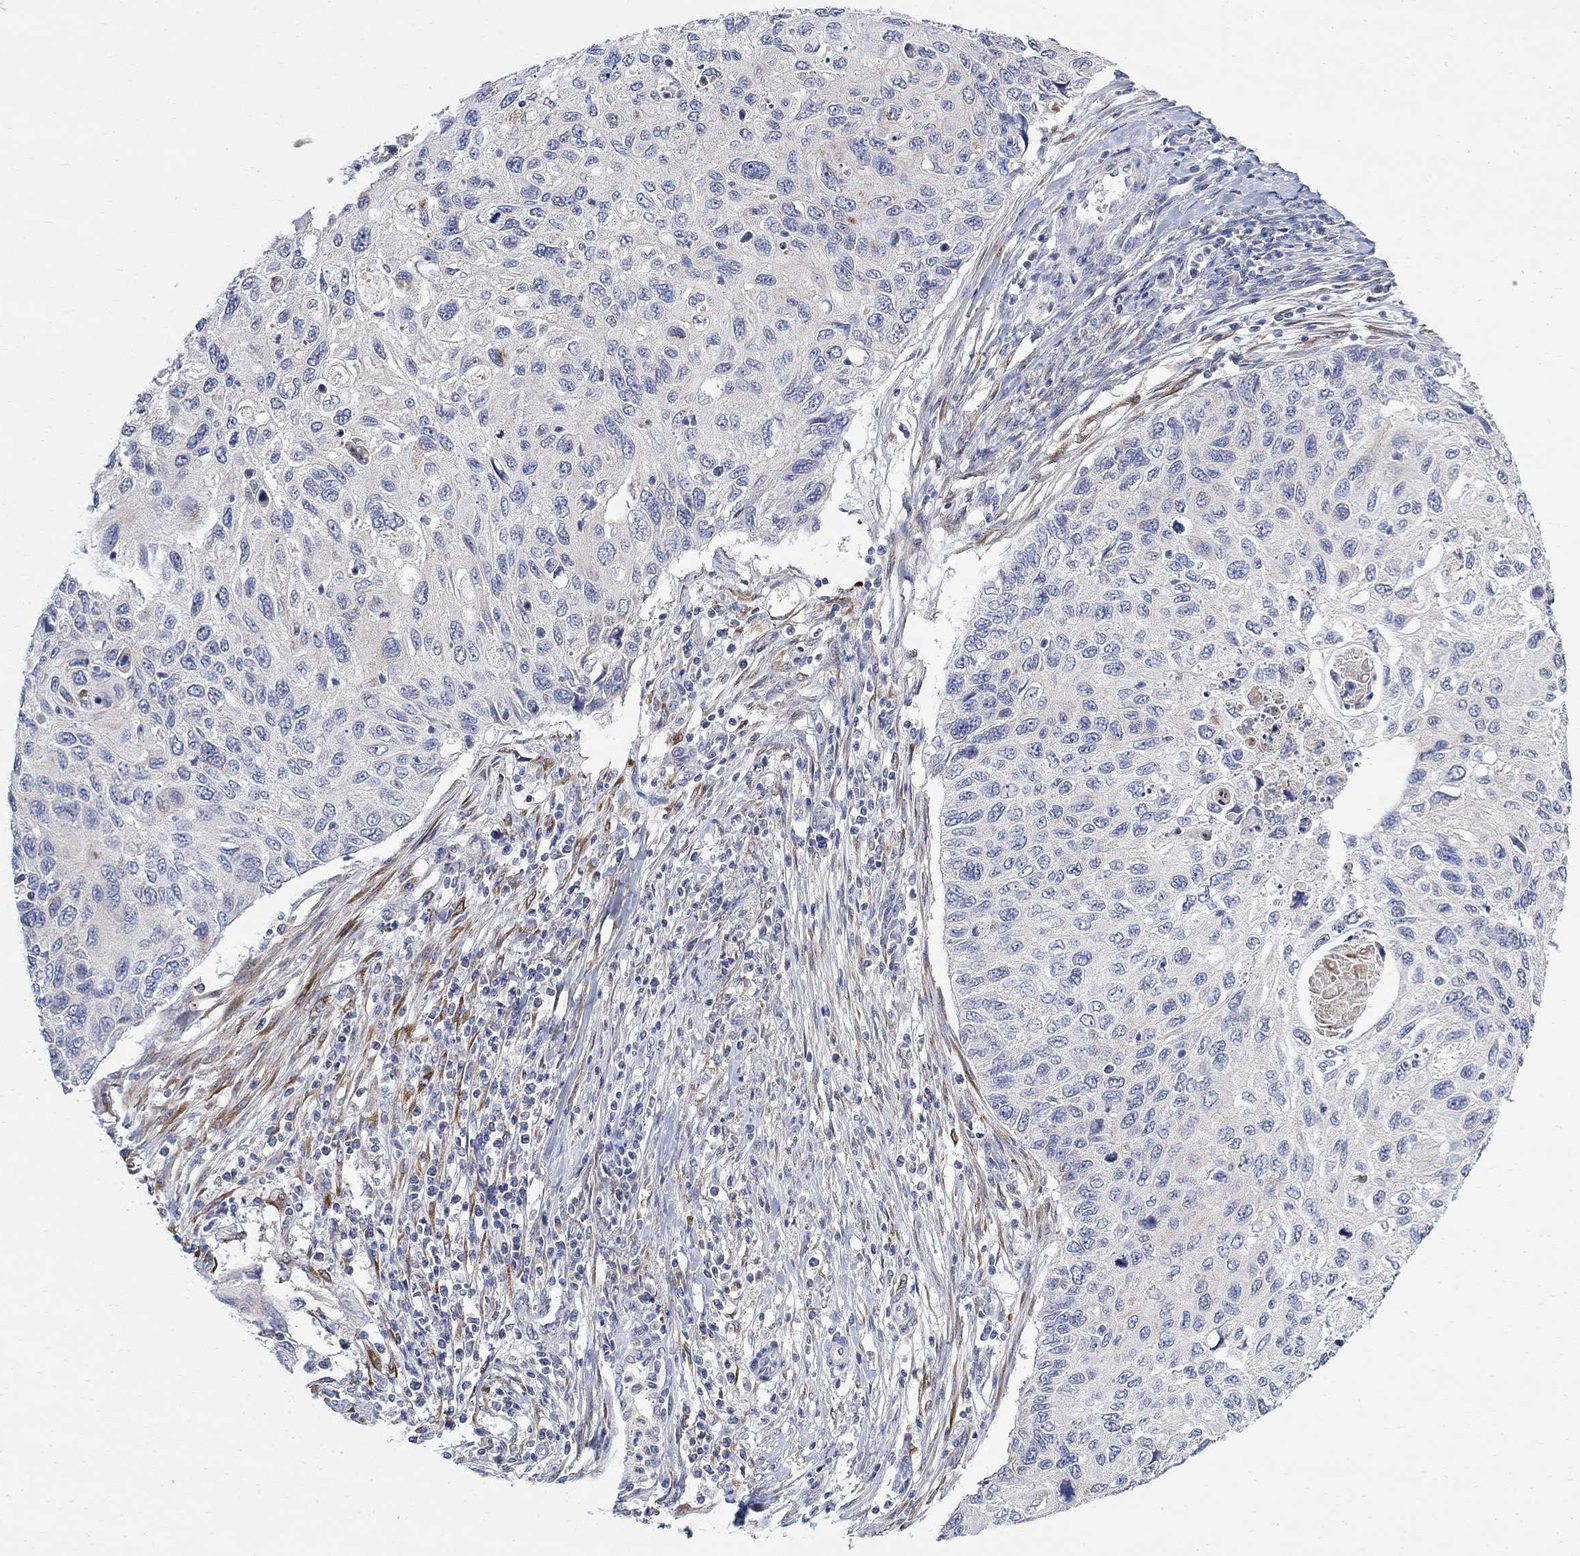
{"staining": {"intensity": "negative", "quantity": "none", "location": "none"}, "tissue": "cervical cancer", "cell_type": "Tumor cells", "image_type": "cancer", "snomed": [{"axis": "morphology", "description": "Squamous cell carcinoma, NOS"}, {"axis": "topography", "description": "Cervix"}], "caption": "Cervical cancer (squamous cell carcinoma) was stained to show a protein in brown. There is no significant positivity in tumor cells.", "gene": "FNDC5", "patient": {"sex": "female", "age": 70}}